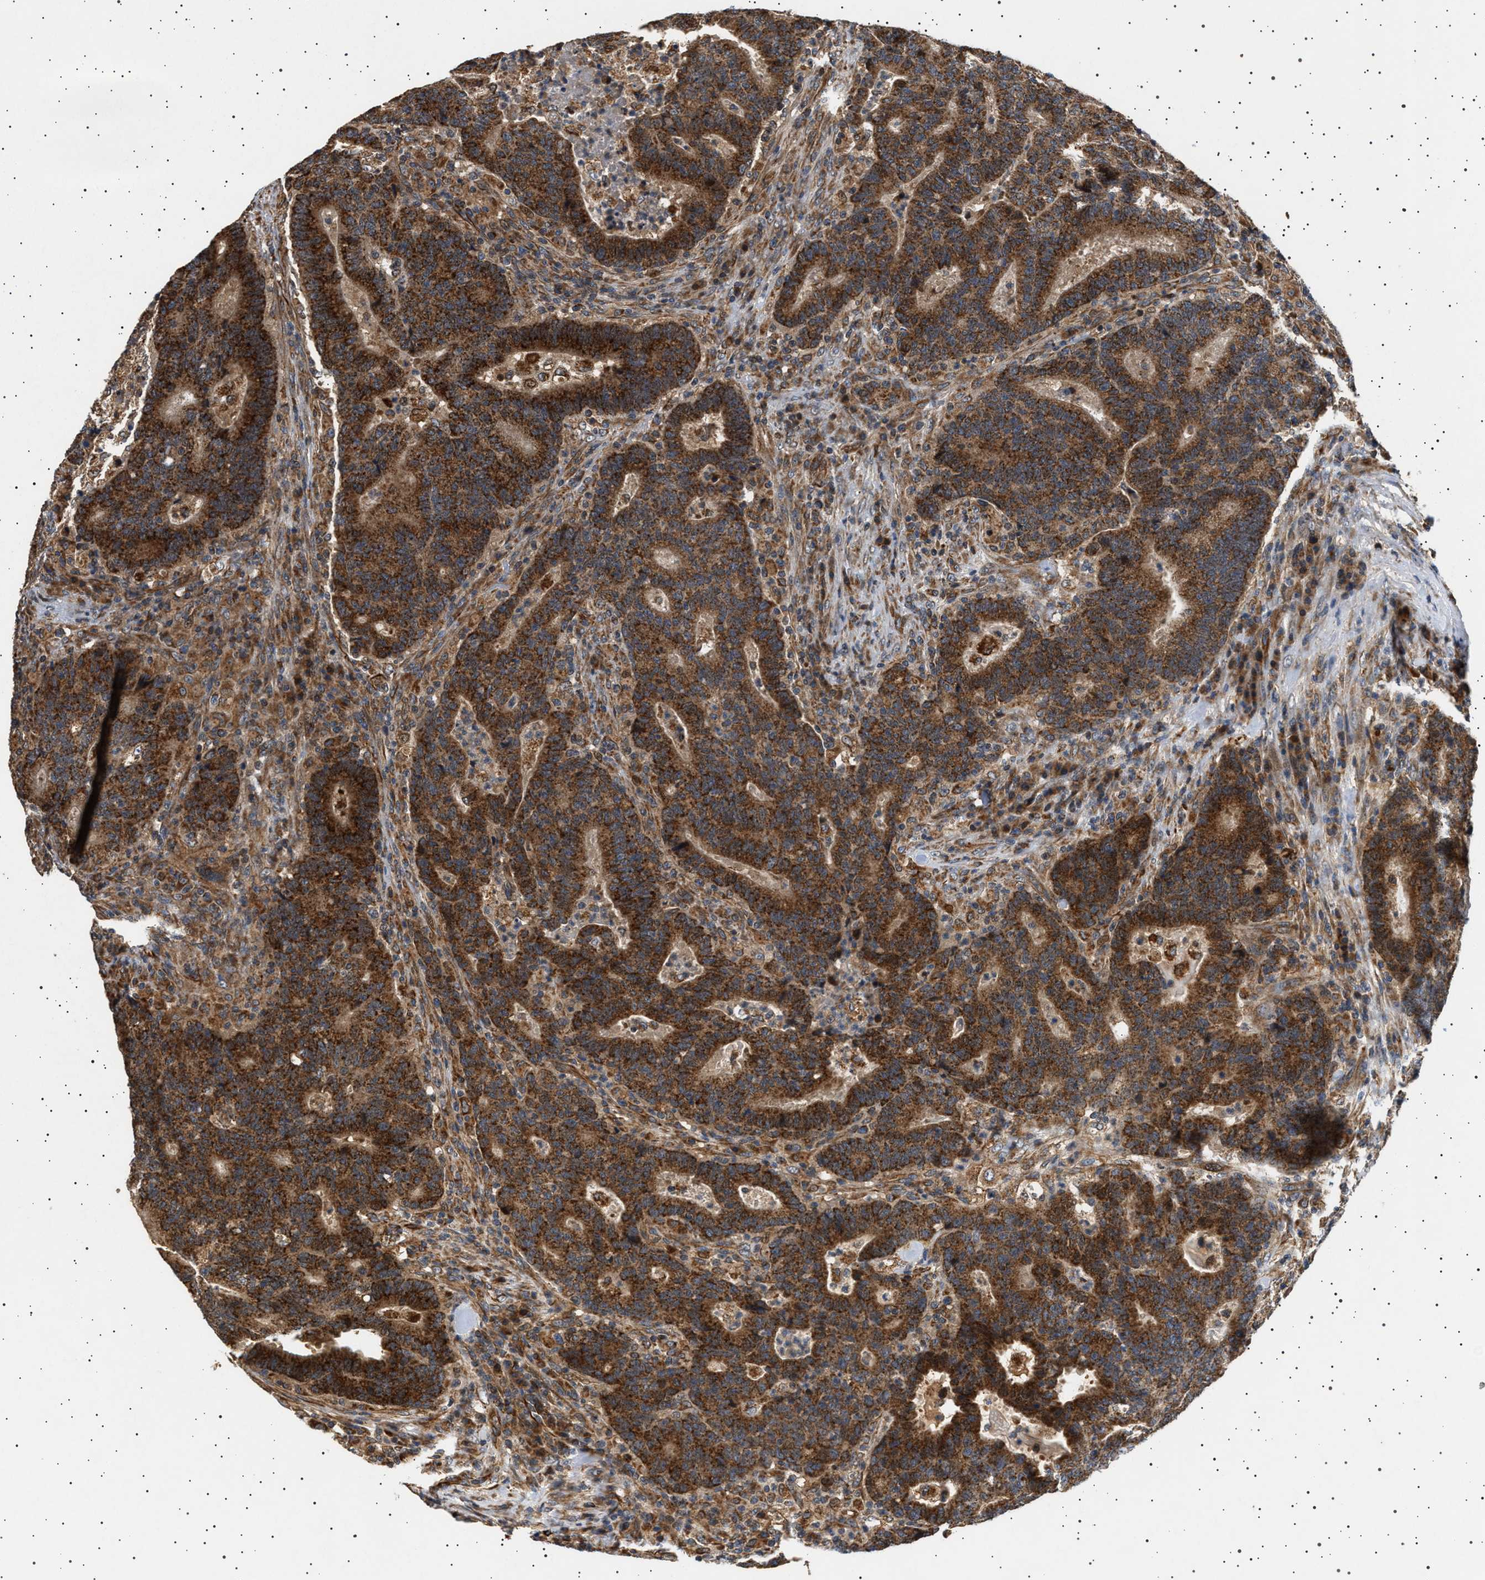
{"staining": {"intensity": "strong", "quantity": ">75%", "location": "cytoplasmic/membranous"}, "tissue": "colorectal cancer", "cell_type": "Tumor cells", "image_type": "cancer", "snomed": [{"axis": "morphology", "description": "Adenocarcinoma, NOS"}, {"axis": "topography", "description": "Colon"}], "caption": "Adenocarcinoma (colorectal) stained for a protein (brown) displays strong cytoplasmic/membranous positive expression in about >75% of tumor cells.", "gene": "TRUB2", "patient": {"sex": "female", "age": 75}}